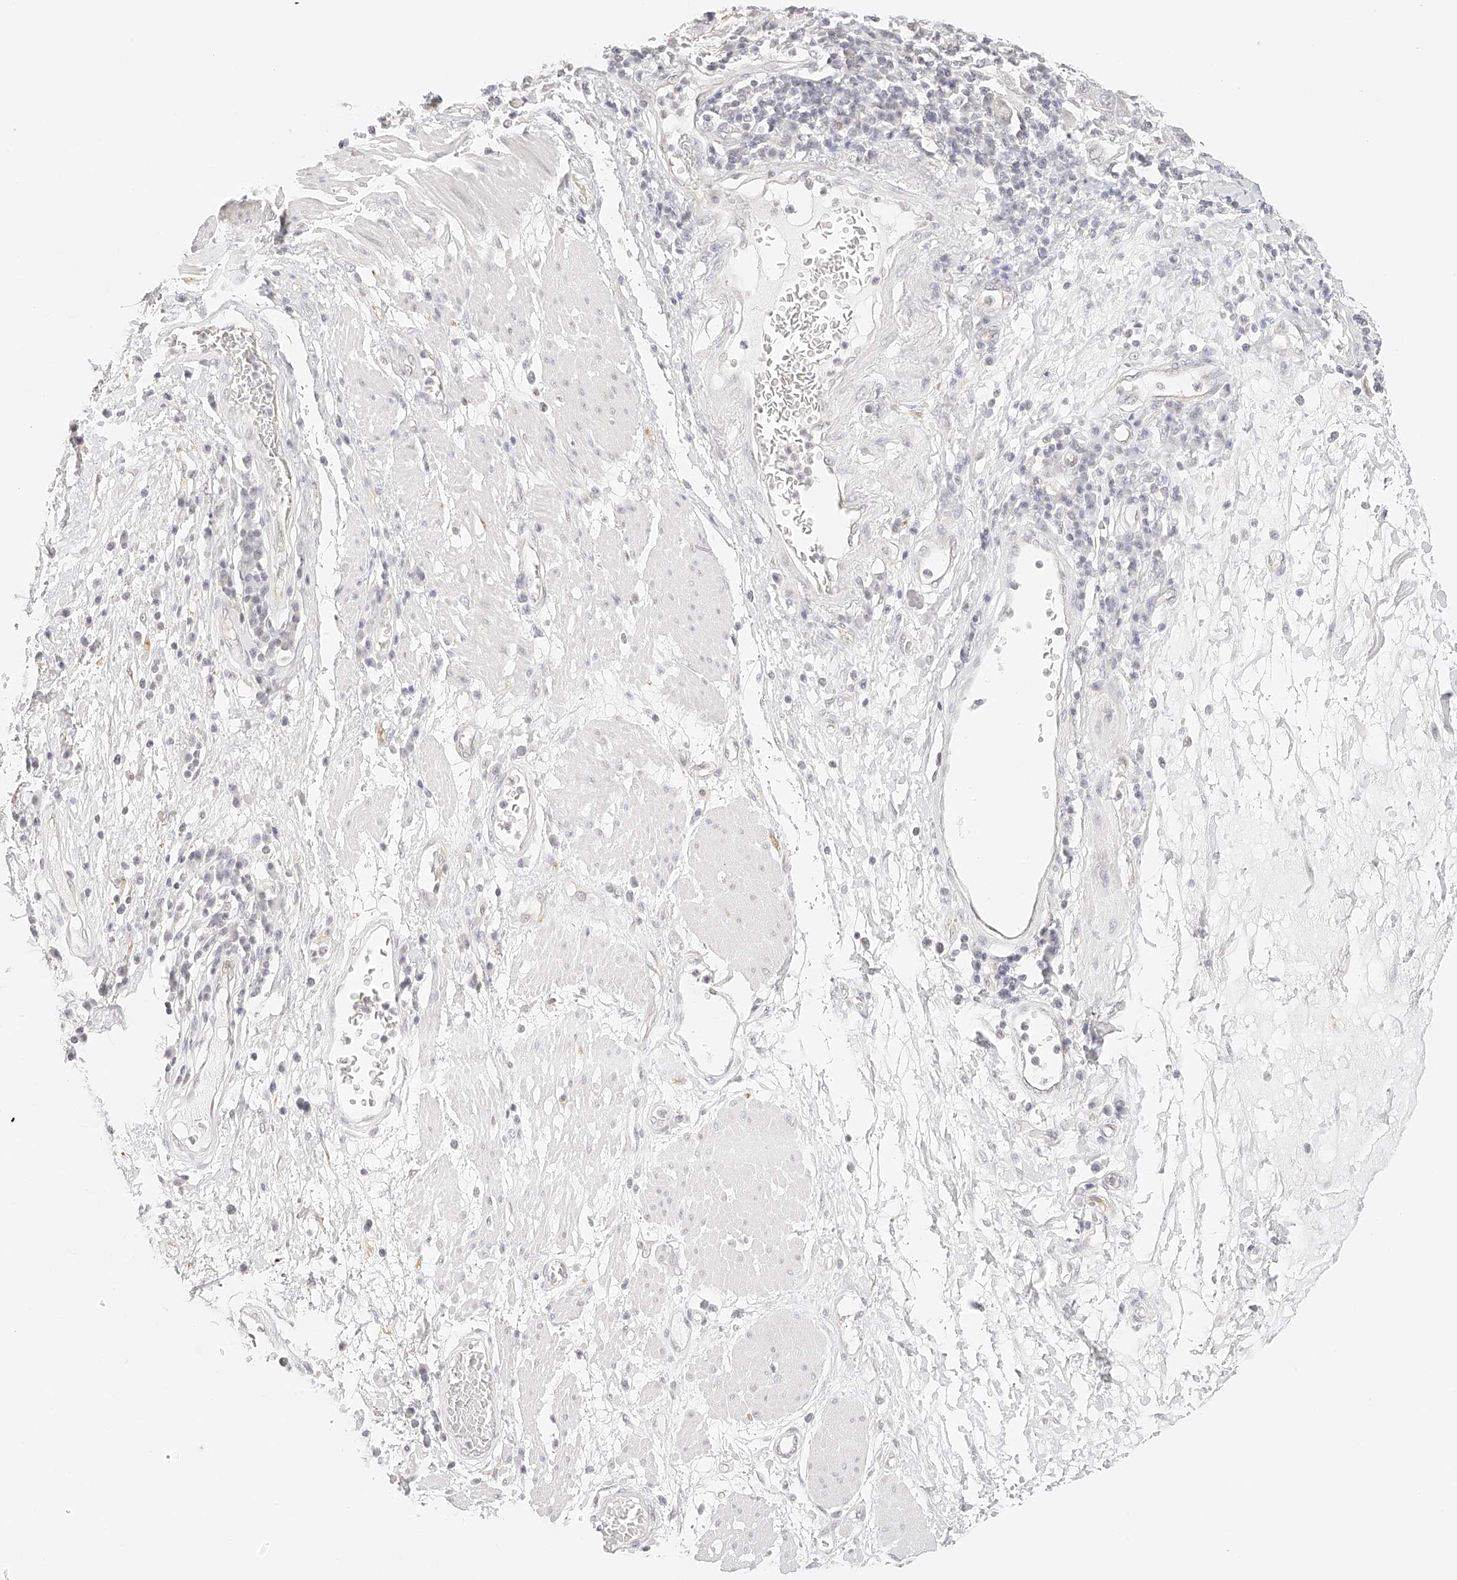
{"staining": {"intensity": "negative", "quantity": "none", "location": "none"}, "tissue": "esophagus", "cell_type": "Squamous epithelial cells", "image_type": "normal", "snomed": [{"axis": "morphology", "description": "Normal tissue, NOS"}, {"axis": "morphology", "description": "Adenocarcinoma, NOS"}, {"axis": "topography", "description": "Esophagus"}], "caption": "Squamous epithelial cells are negative for protein expression in benign human esophagus. Nuclei are stained in blue.", "gene": "ZFP69", "patient": {"sex": "male", "age": 62}}